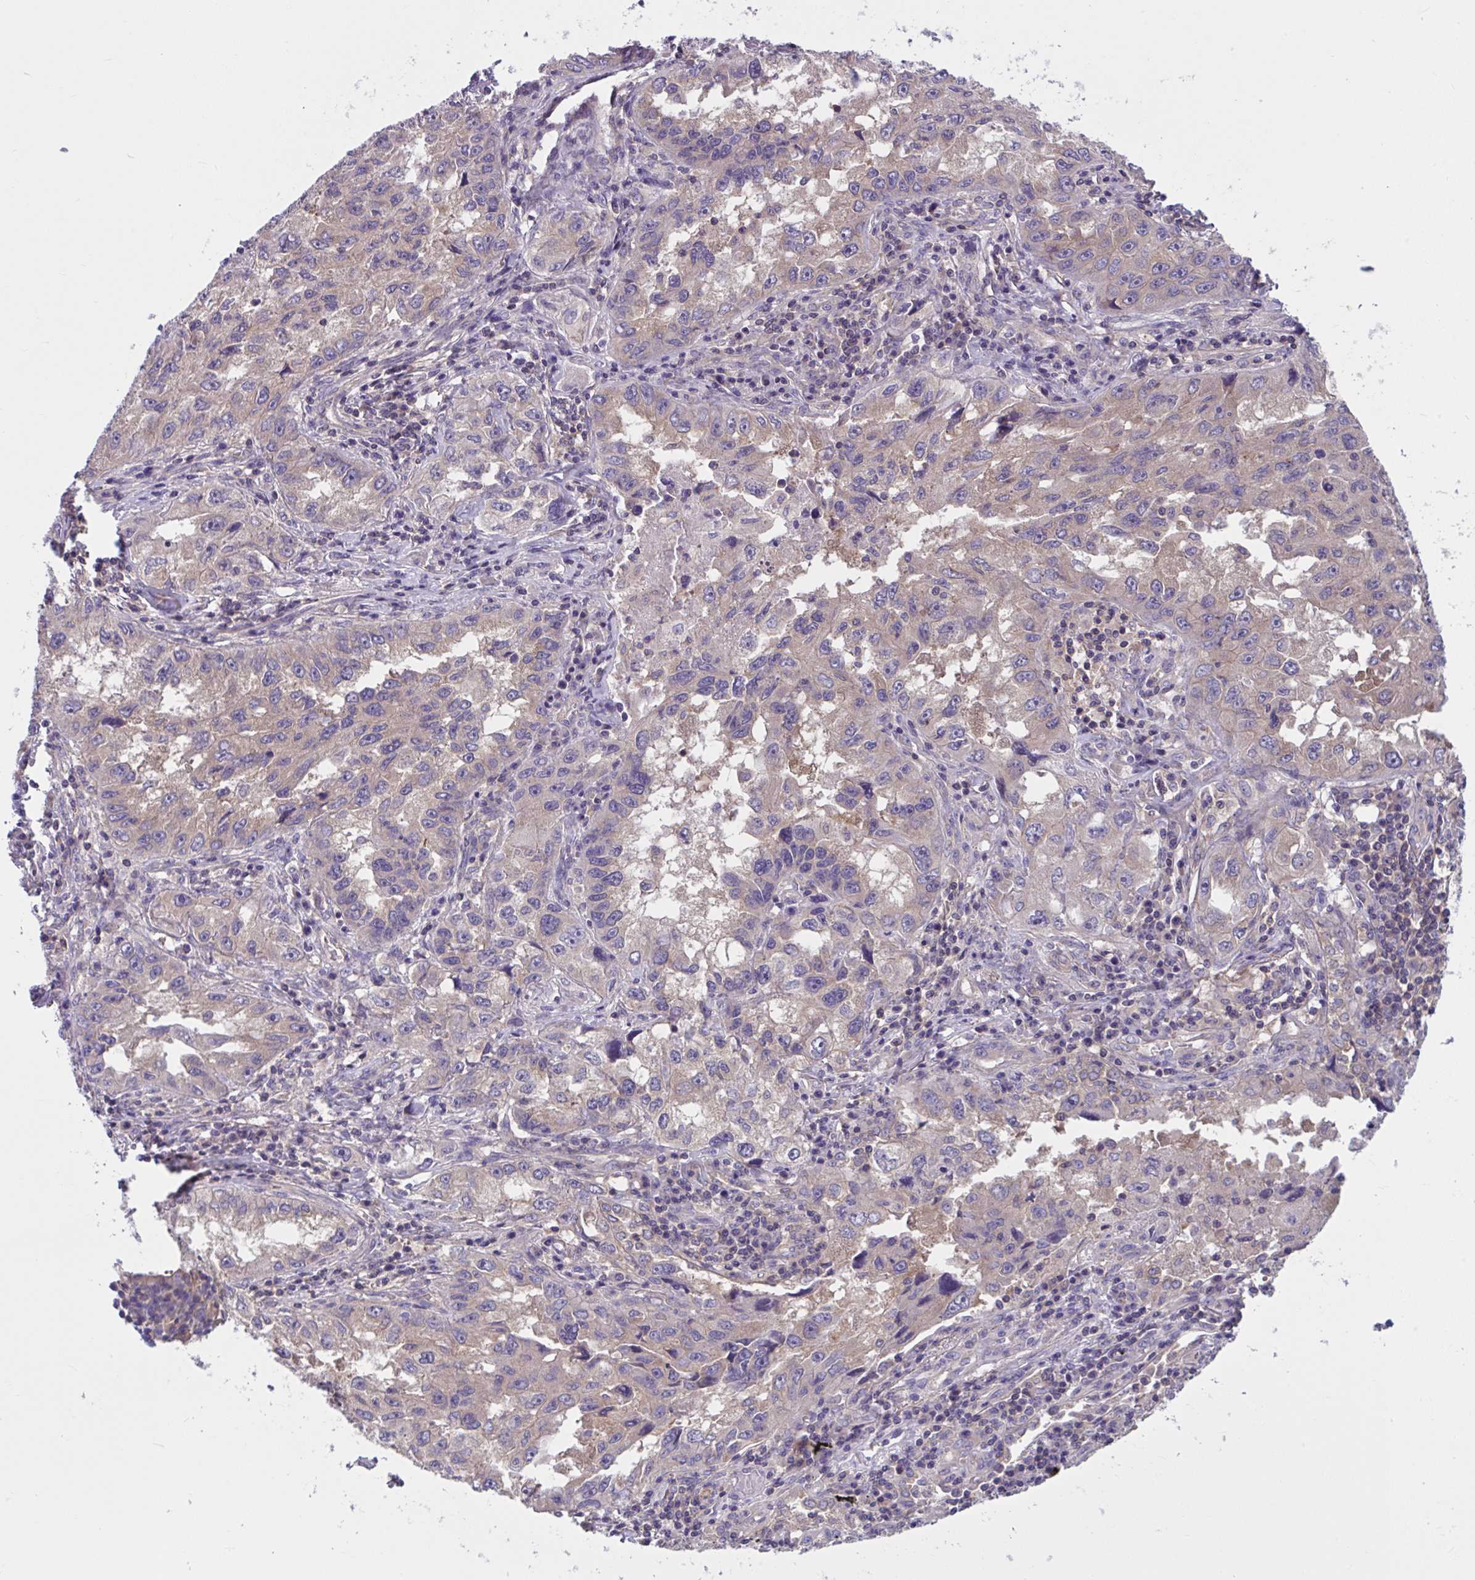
{"staining": {"intensity": "weak", "quantity": "25%-75%", "location": "cytoplasmic/membranous"}, "tissue": "lung cancer", "cell_type": "Tumor cells", "image_type": "cancer", "snomed": [{"axis": "morphology", "description": "Adenocarcinoma, NOS"}, {"axis": "topography", "description": "Lung"}], "caption": "DAB (3,3'-diaminobenzidine) immunohistochemical staining of human lung cancer (adenocarcinoma) displays weak cytoplasmic/membranous protein positivity in approximately 25%-75% of tumor cells.", "gene": "WNT9B", "patient": {"sex": "female", "age": 73}}